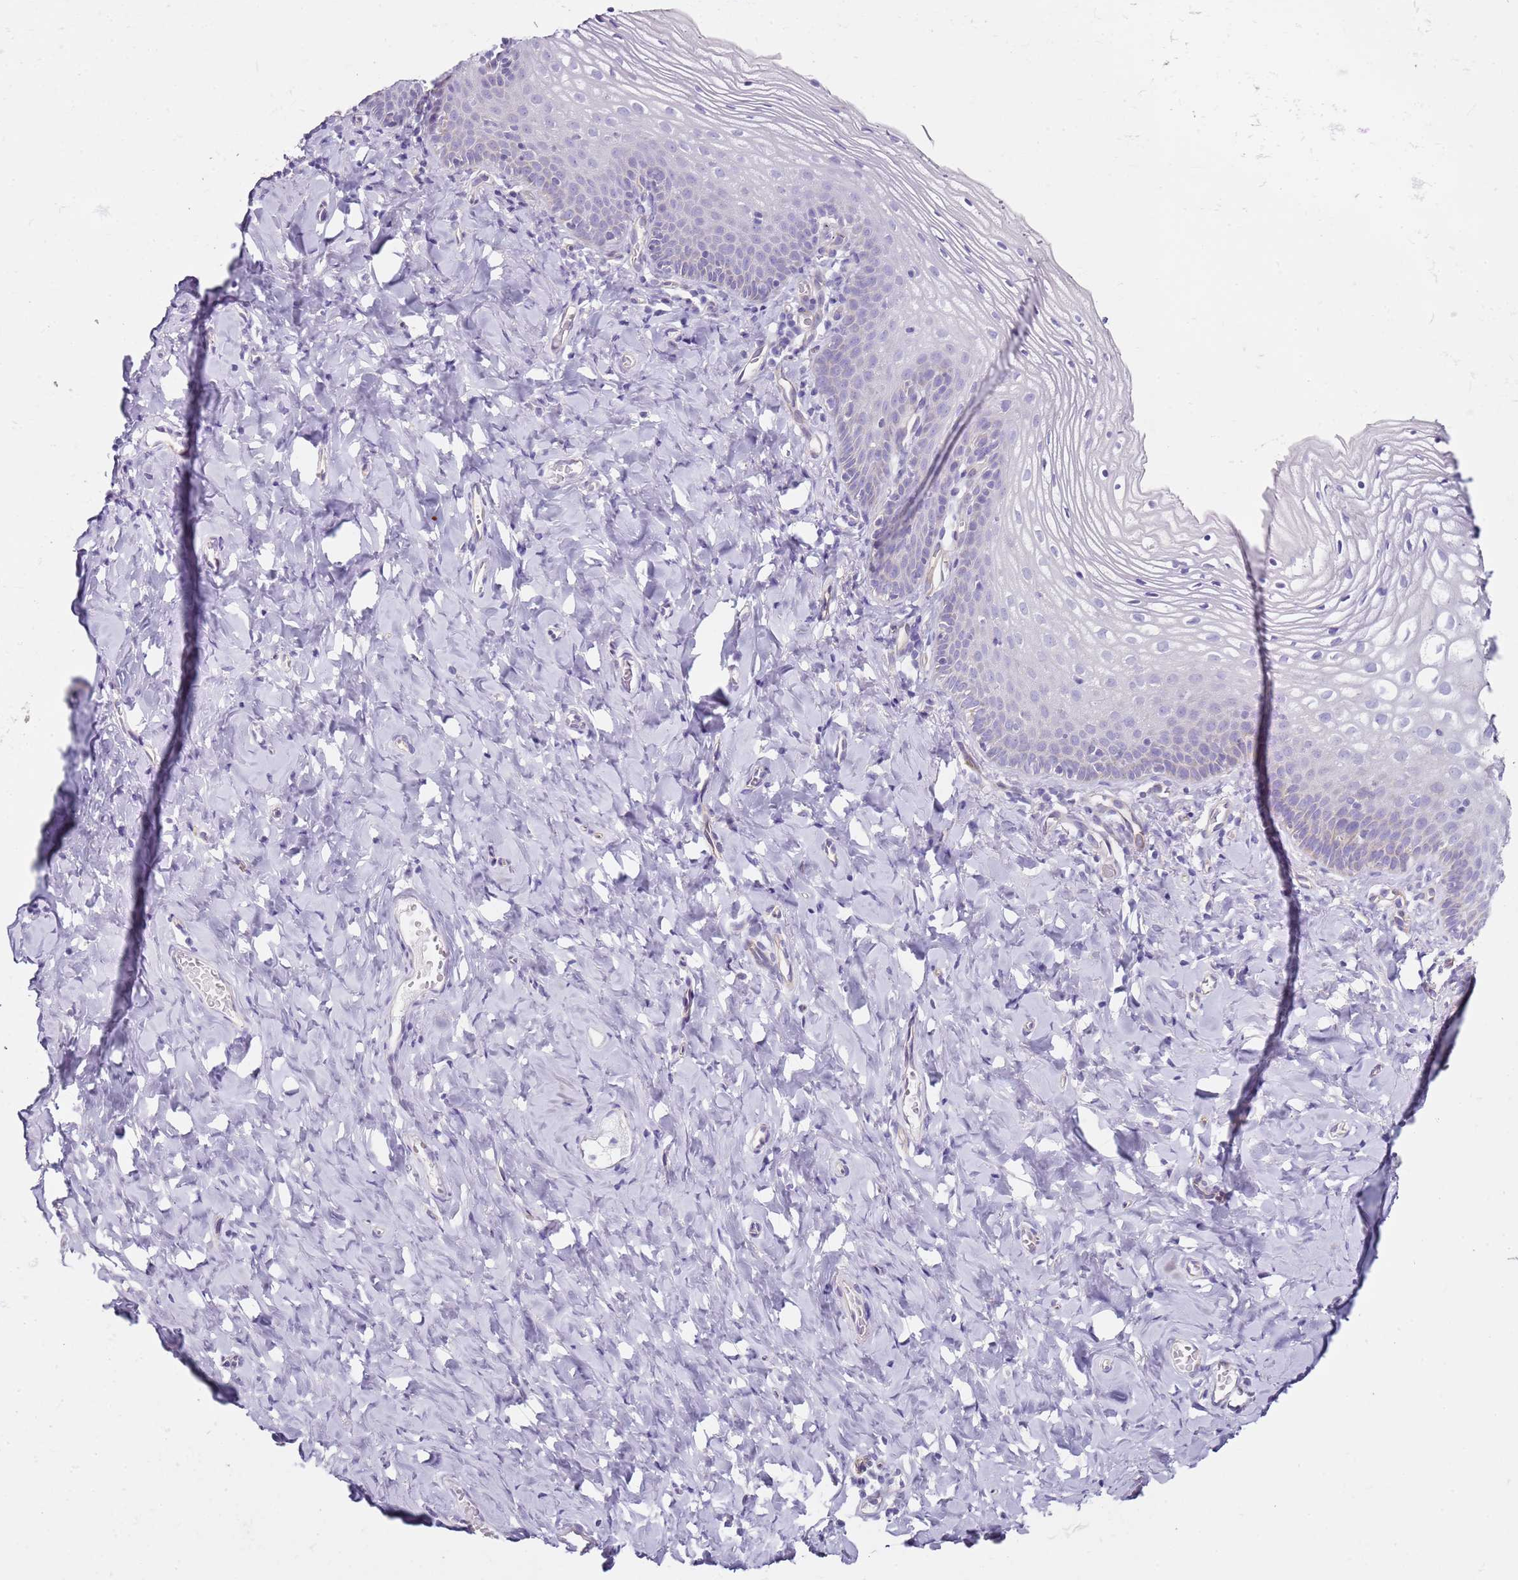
{"staining": {"intensity": "negative", "quantity": "none", "location": "none"}, "tissue": "vagina", "cell_type": "Squamous epithelial cells", "image_type": "normal", "snomed": [{"axis": "morphology", "description": "Normal tissue, NOS"}, {"axis": "topography", "description": "Vagina"}], "caption": "IHC histopathology image of unremarkable vagina stained for a protein (brown), which exhibits no expression in squamous epithelial cells.", "gene": "ALS2", "patient": {"sex": "female", "age": 60}}